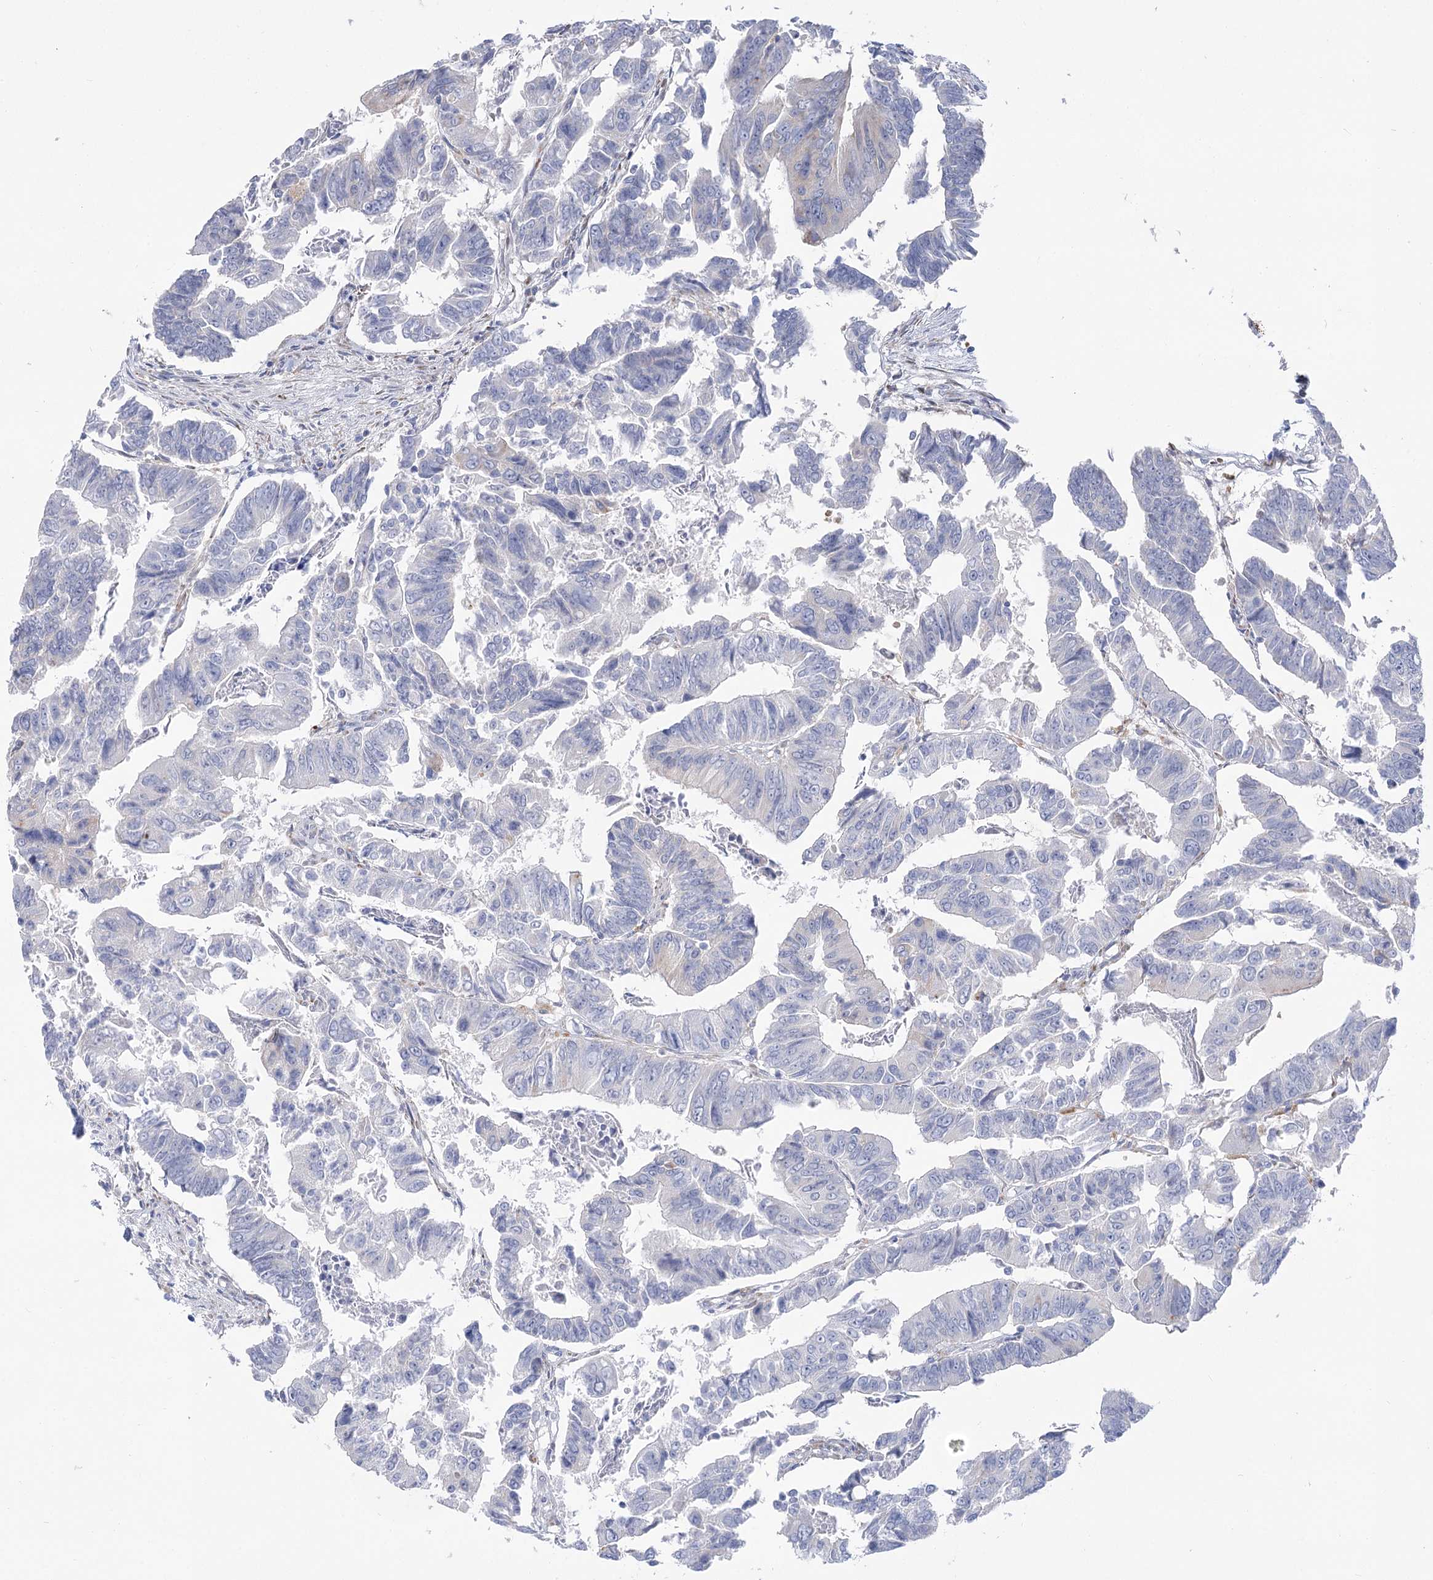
{"staining": {"intensity": "negative", "quantity": "none", "location": "none"}, "tissue": "colorectal cancer", "cell_type": "Tumor cells", "image_type": "cancer", "snomed": [{"axis": "morphology", "description": "Adenocarcinoma, NOS"}, {"axis": "topography", "description": "Rectum"}], "caption": "Histopathology image shows no significant protein staining in tumor cells of colorectal cancer. (DAB immunohistochemistry with hematoxylin counter stain).", "gene": "SIAE", "patient": {"sex": "female", "age": 65}}